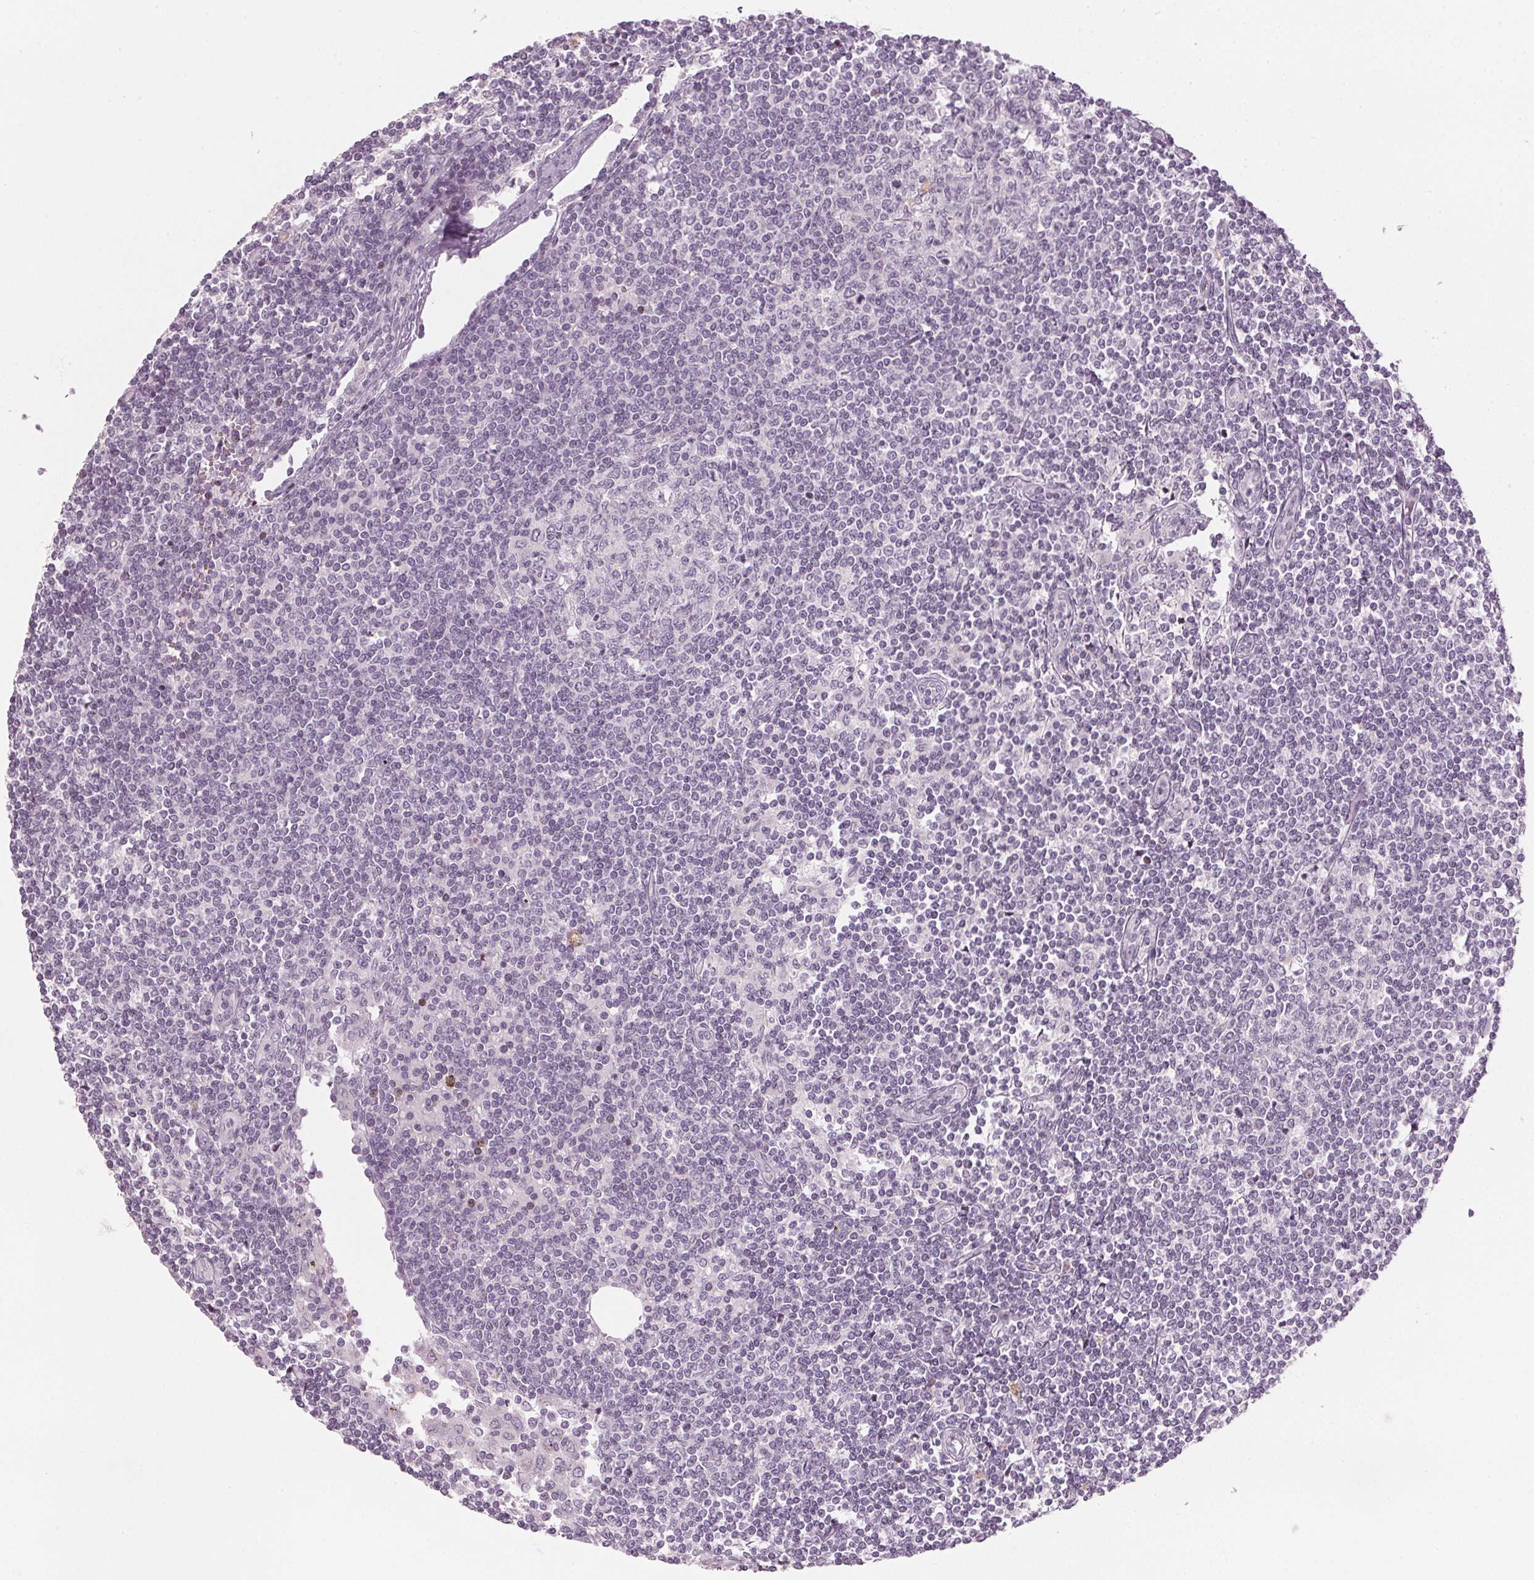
{"staining": {"intensity": "negative", "quantity": "none", "location": "none"}, "tissue": "lymph node", "cell_type": "Germinal center cells", "image_type": "normal", "snomed": [{"axis": "morphology", "description": "Normal tissue, NOS"}, {"axis": "topography", "description": "Lymph node"}], "caption": "An immunohistochemistry (IHC) micrograph of unremarkable lymph node is shown. There is no staining in germinal center cells of lymph node.", "gene": "SFRP4", "patient": {"sex": "female", "age": 69}}